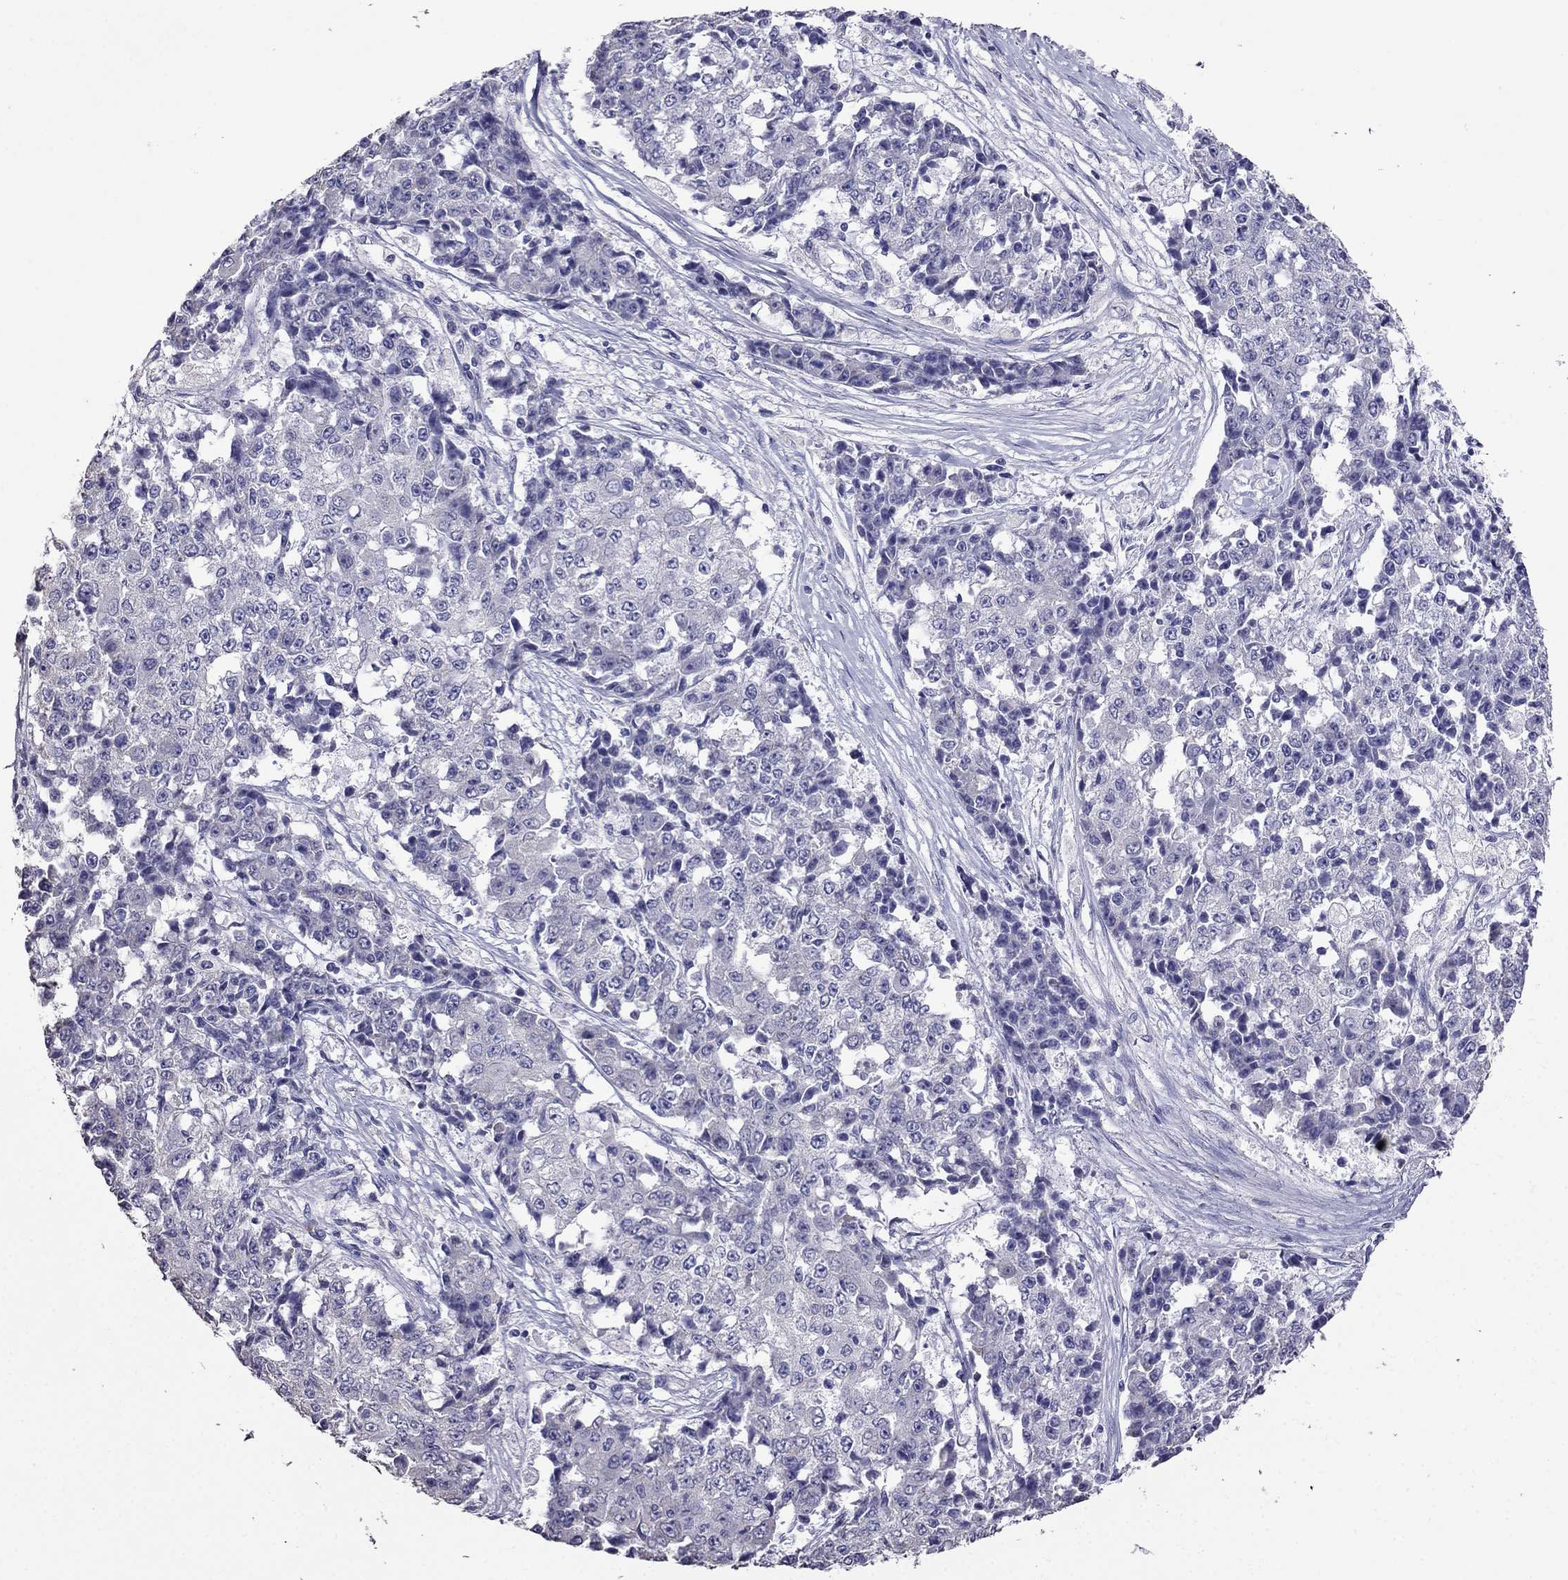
{"staining": {"intensity": "negative", "quantity": "none", "location": "none"}, "tissue": "ovarian cancer", "cell_type": "Tumor cells", "image_type": "cancer", "snomed": [{"axis": "morphology", "description": "Carcinoma, endometroid"}, {"axis": "topography", "description": "Ovary"}], "caption": "This is an immunohistochemistry (IHC) micrograph of human ovarian cancer. There is no positivity in tumor cells.", "gene": "AK5", "patient": {"sex": "female", "age": 42}}